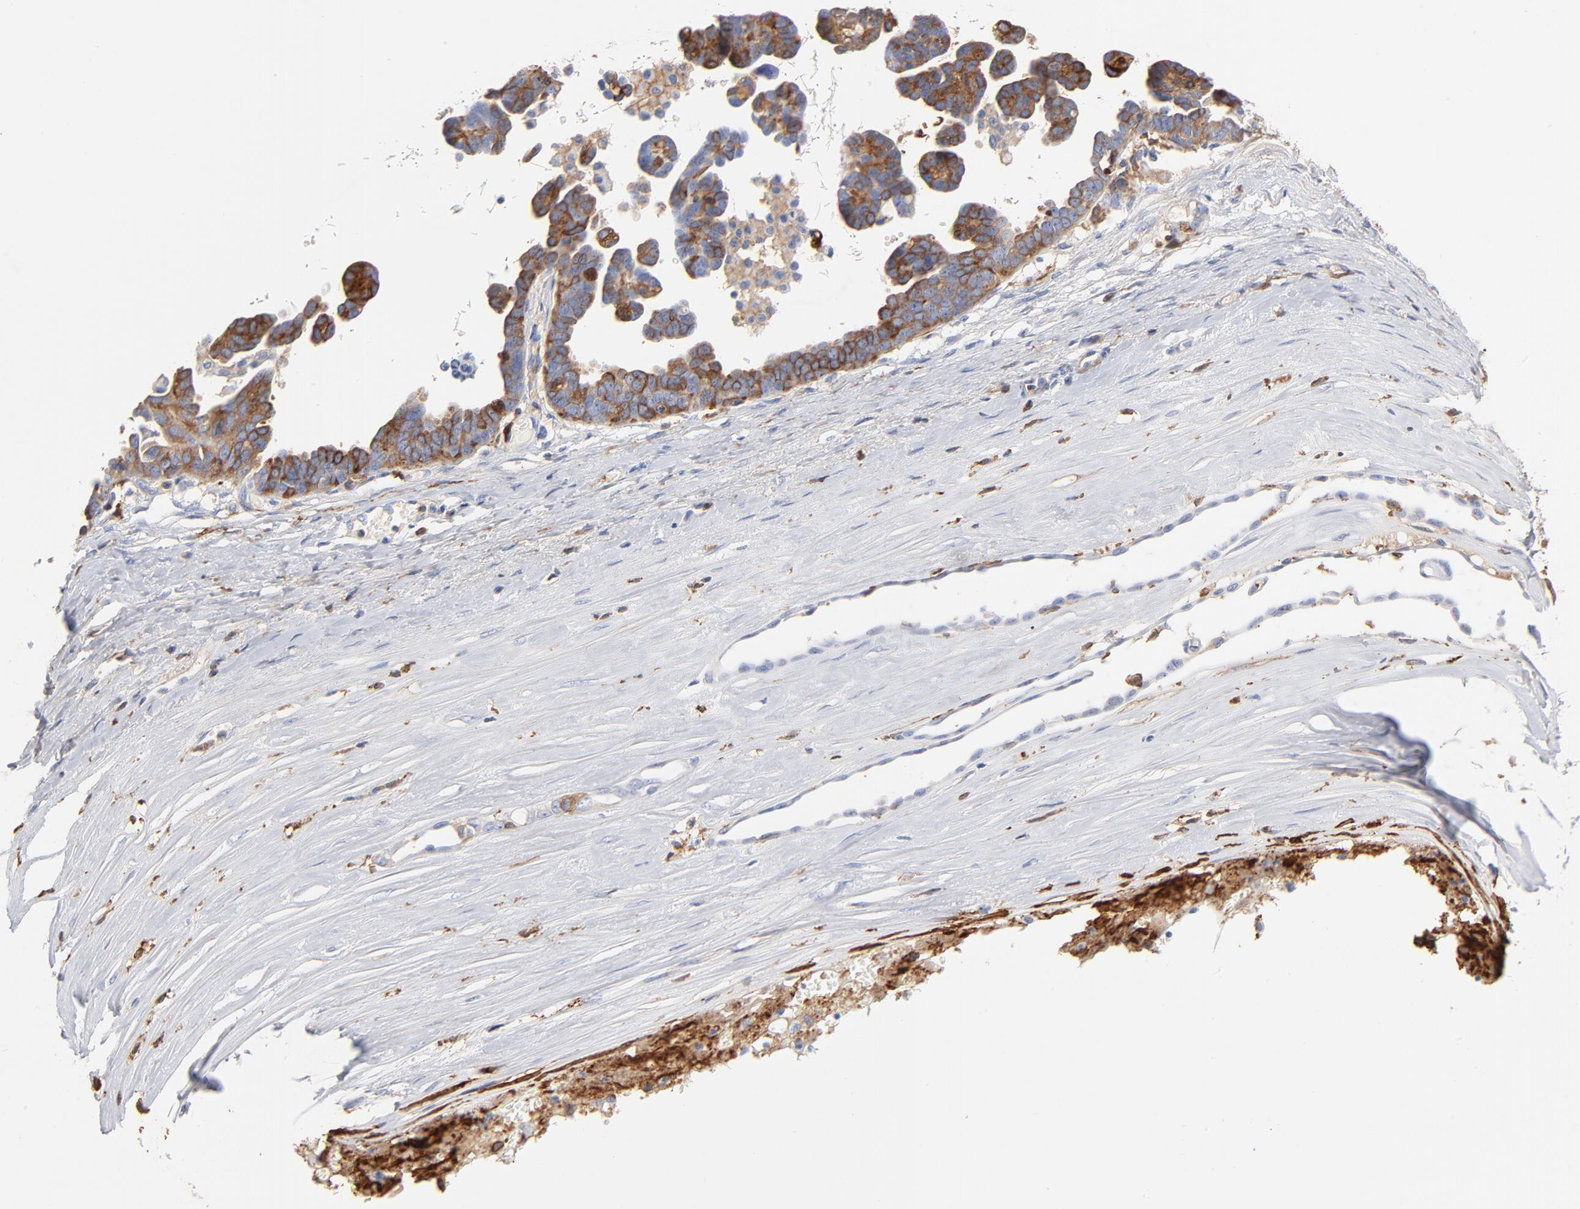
{"staining": {"intensity": "moderate", "quantity": ">75%", "location": "cytoplasmic/membranous"}, "tissue": "ovarian cancer", "cell_type": "Tumor cells", "image_type": "cancer", "snomed": [{"axis": "morphology", "description": "Cystadenocarcinoma, serous, NOS"}, {"axis": "topography", "description": "Ovary"}], "caption": "Immunohistochemistry (DAB) staining of ovarian cancer reveals moderate cytoplasmic/membranous protein staining in approximately >75% of tumor cells.", "gene": "APOH", "patient": {"sex": "female", "age": 54}}